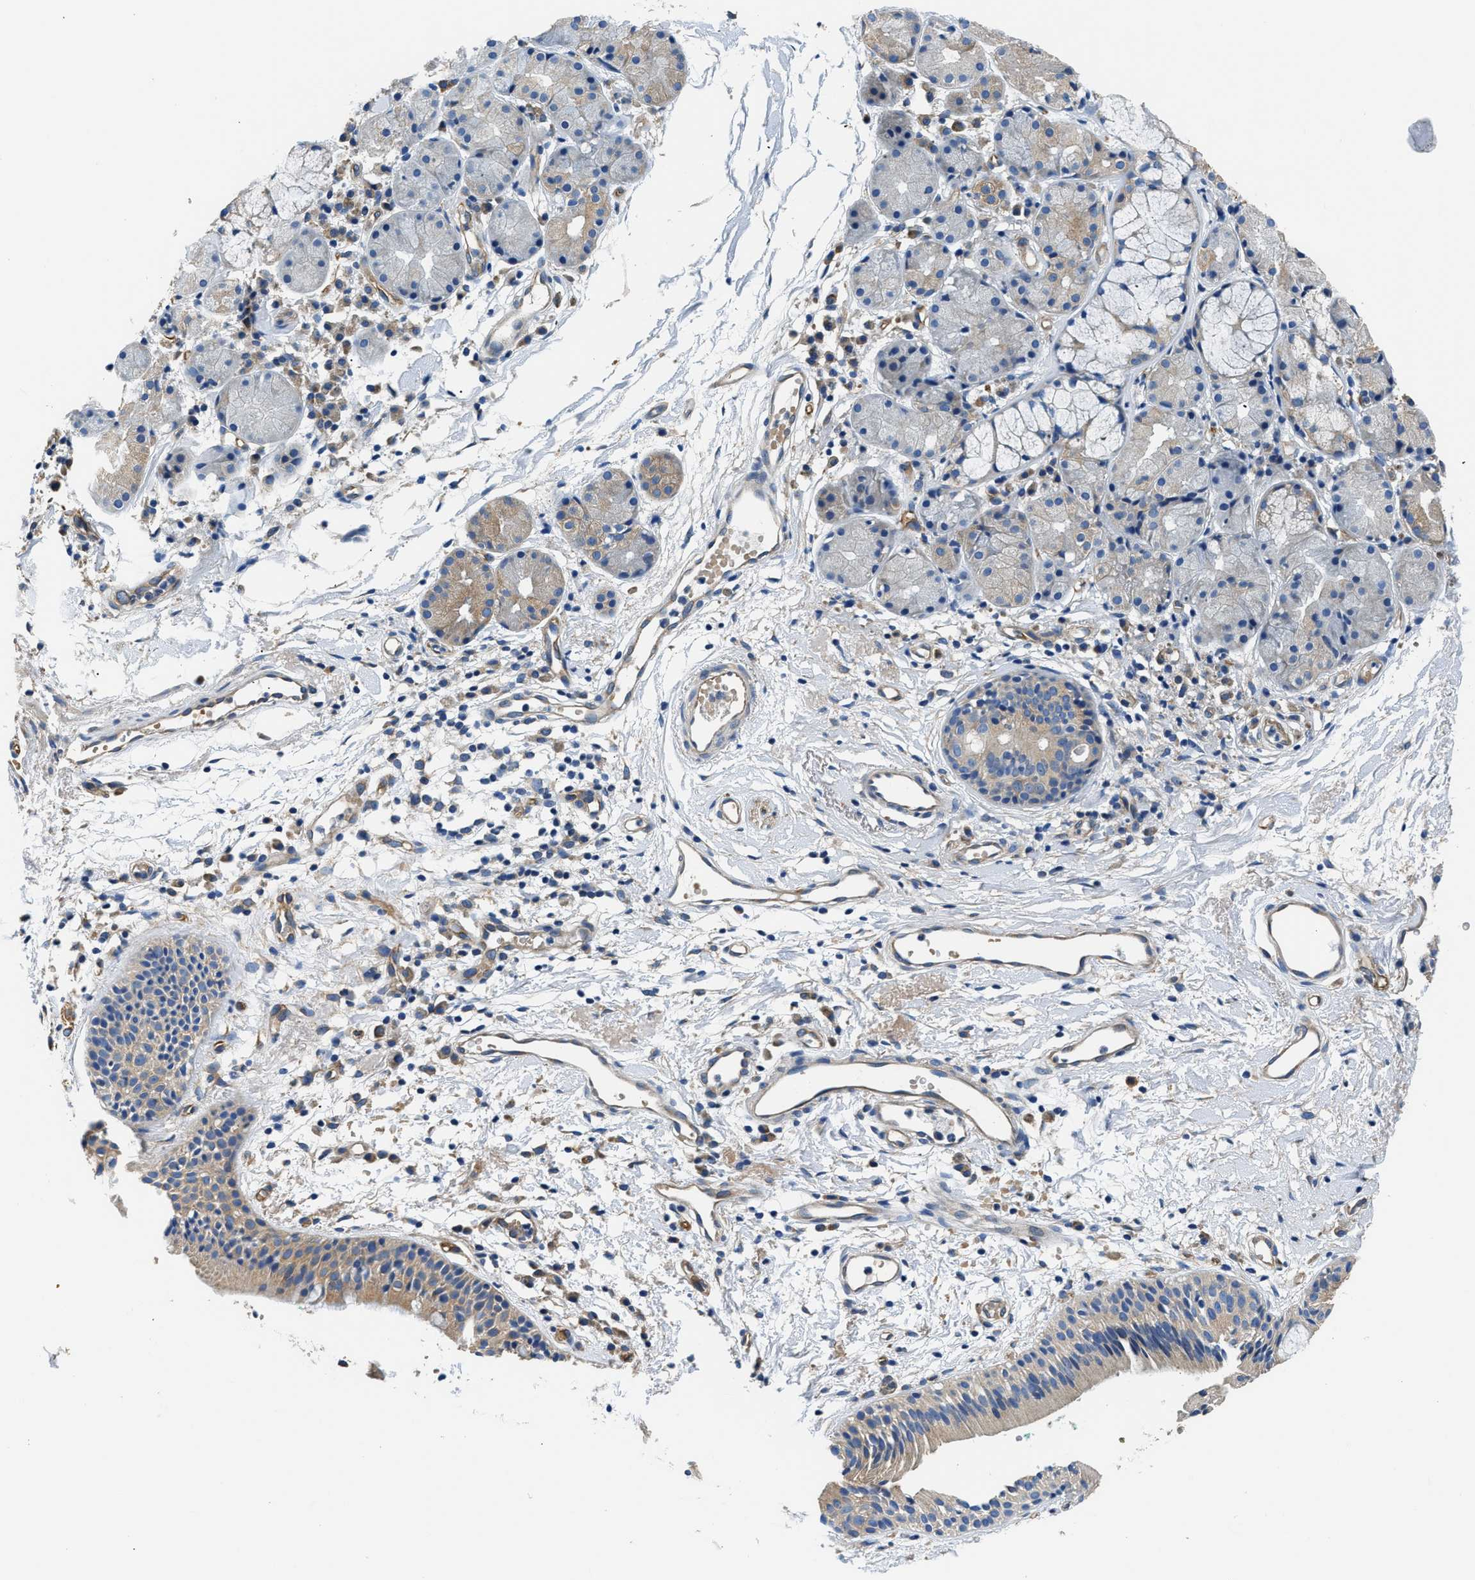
{"staining": {"intensity": "moderate", "quantity": ">75%", "location": "cytoplasmic/membranous"}, "tissue": "nasopharynx", "cell_type": "Respiratory epithelial cells", "image_type": "normal", "snomed": [{"axis": "morphology", "description": "Normal tissue, NOS"}, {"axis": "morphology", "description": "Basal cell carcinoma"}, {"axis": "topography", "description": "Cartilage tissue"}, {"axis": "topography", "description": "Nasopharynx"}, {"axis": "topography", "description": "Oral tissue"}], "caption": "This is an image of IHC staining of normal nasopharynx, which shows moderate positivity in the cytoplasmic/membranous of respiratory epithelial cells.", "gene": "CSDE1", "patient": {"sex": "female", "age": 77}}